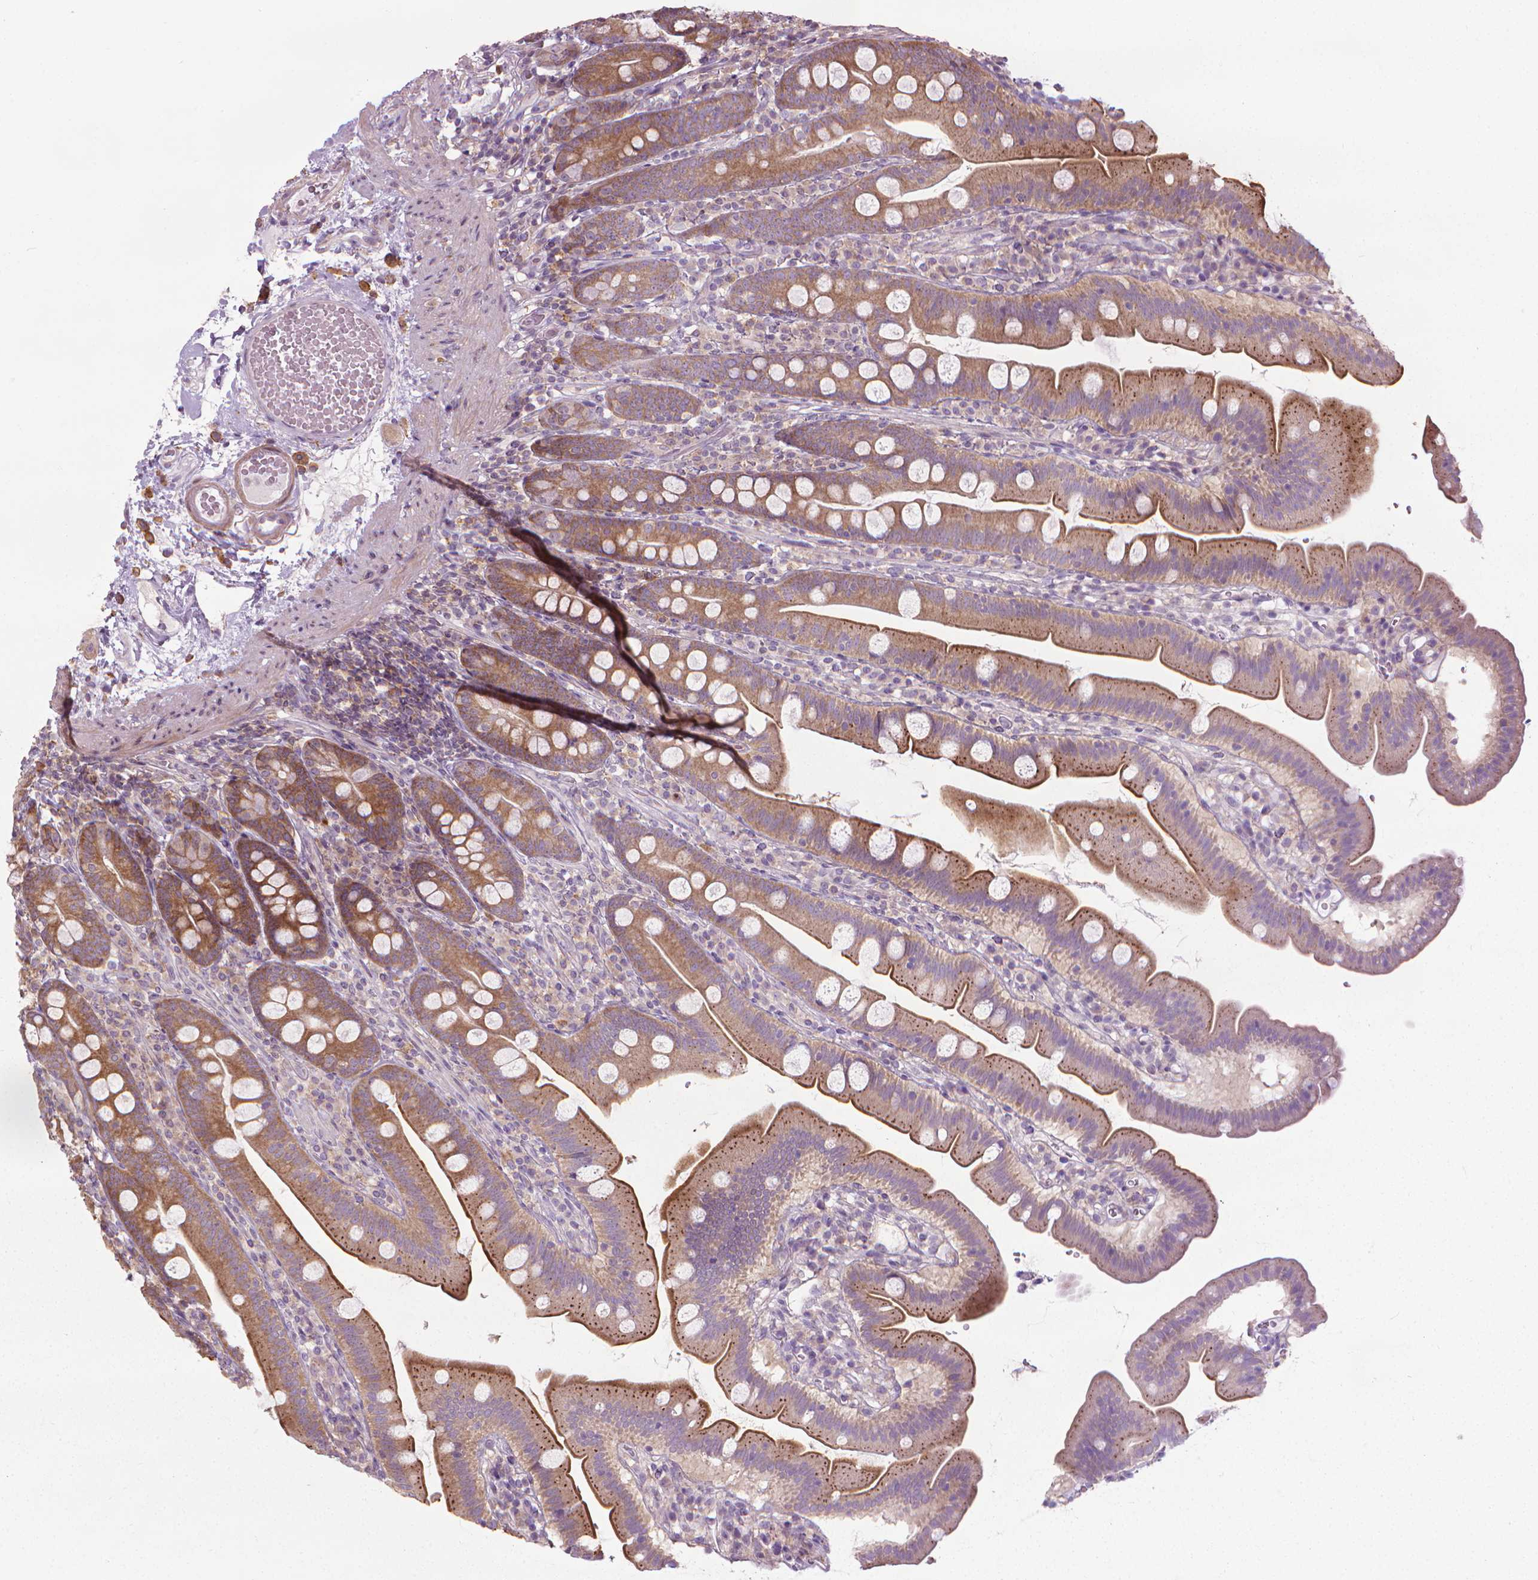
{"staining": {"intensity": "moderate", "quantity": ">75%", "location": "cytoplasmic/membranous"}, "tissue": "duodenum", "cell_type": "Glandular cells", "image_type": "normal", "snomed": [{"axis": "morphology", "description": "Normal tissue, NOS"}, {"axis": "topography", "description": "Duodenum"}], "caption": "This micrograph shows IHC staining of benign human duodenum, with medium moderate cytoplasmic/membranous positivity in approximately >75% of glandular cells.", "gene": "PRAG1", "patient": {"sex": "female", "age": 67}}